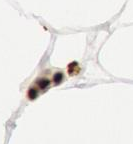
{"staining": {"intensity": "strong", "quantity": ">75%", "location": "nuclear"}, "tissue": "adipose tissue", "cell_type": "Adipocytes", "image_type": "normal", "snomed": [{"axis": "morphology", "description": "Normal tissue, NOS"}, {"axis": "morphology", "description": "Duct carcinoma"}, {"axis": "topography", "description": "Breast"}, {"axis": "topography", "description": "Adipose tissue"}], "caption": "A high amount of strong nuclear staining is seen in about >75% of adipocytes in unremarkable adipose tissue.", "gene": "HNRNPH1", "patient": {"sex": "female", "age": 37}}